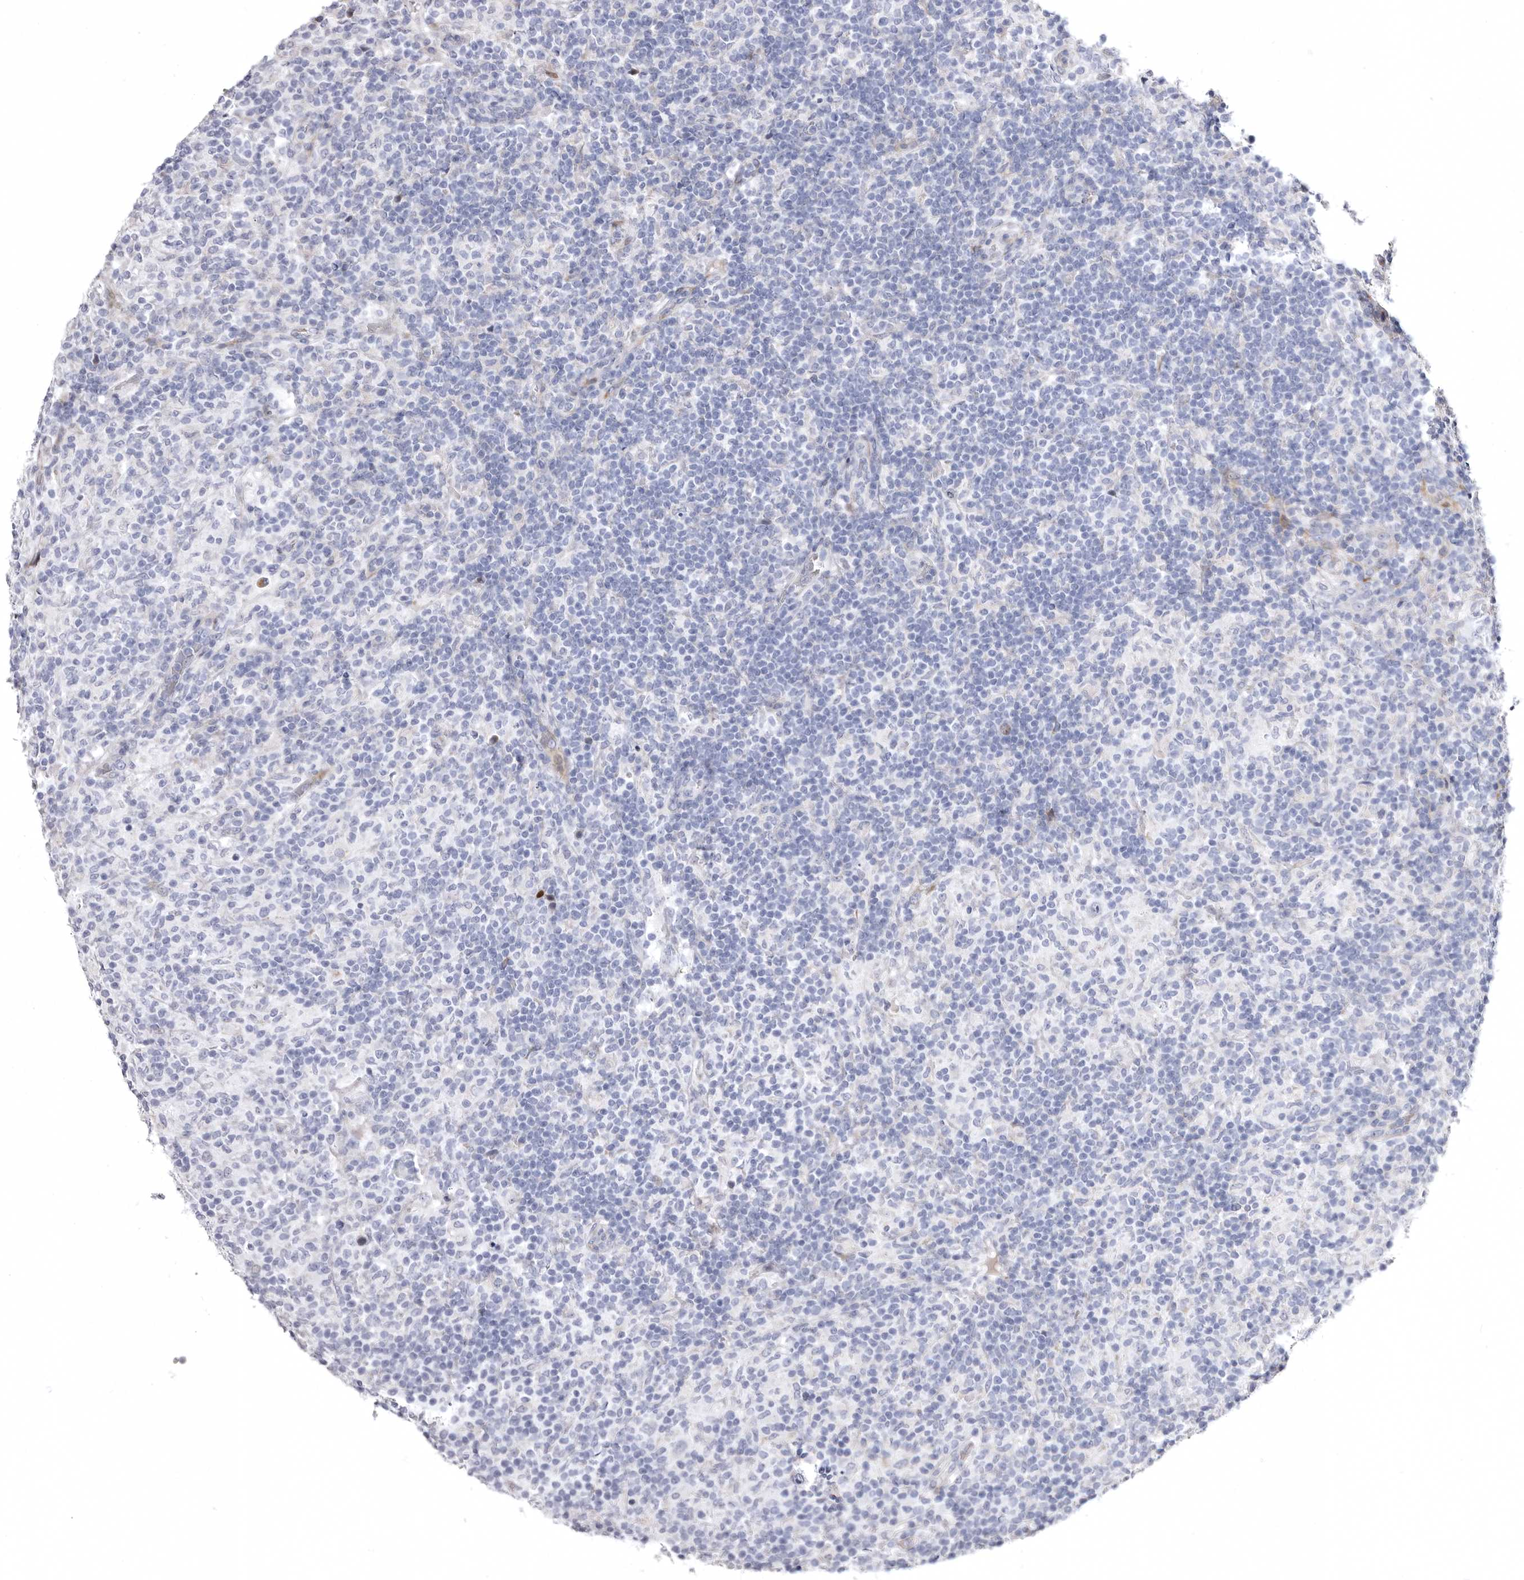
{"staining": {"intensity": "negative", "quantity": "none", "location": "none"}, "tissue": "lymphoma", "cell_type": "Tumor cells", "image_type": "cancer", "snomed": [{"axis": "morphology", "description": "Hodgkin's disease, NOS"}, {"axis": "topography", "description": "Lymph node"}], "caption": "This is a histopathology image of IHC staining of lymphoma, which shows no expression in tumor cells.", "gene": "AIDA", "patient": {"sex": "male", "age": 70}}